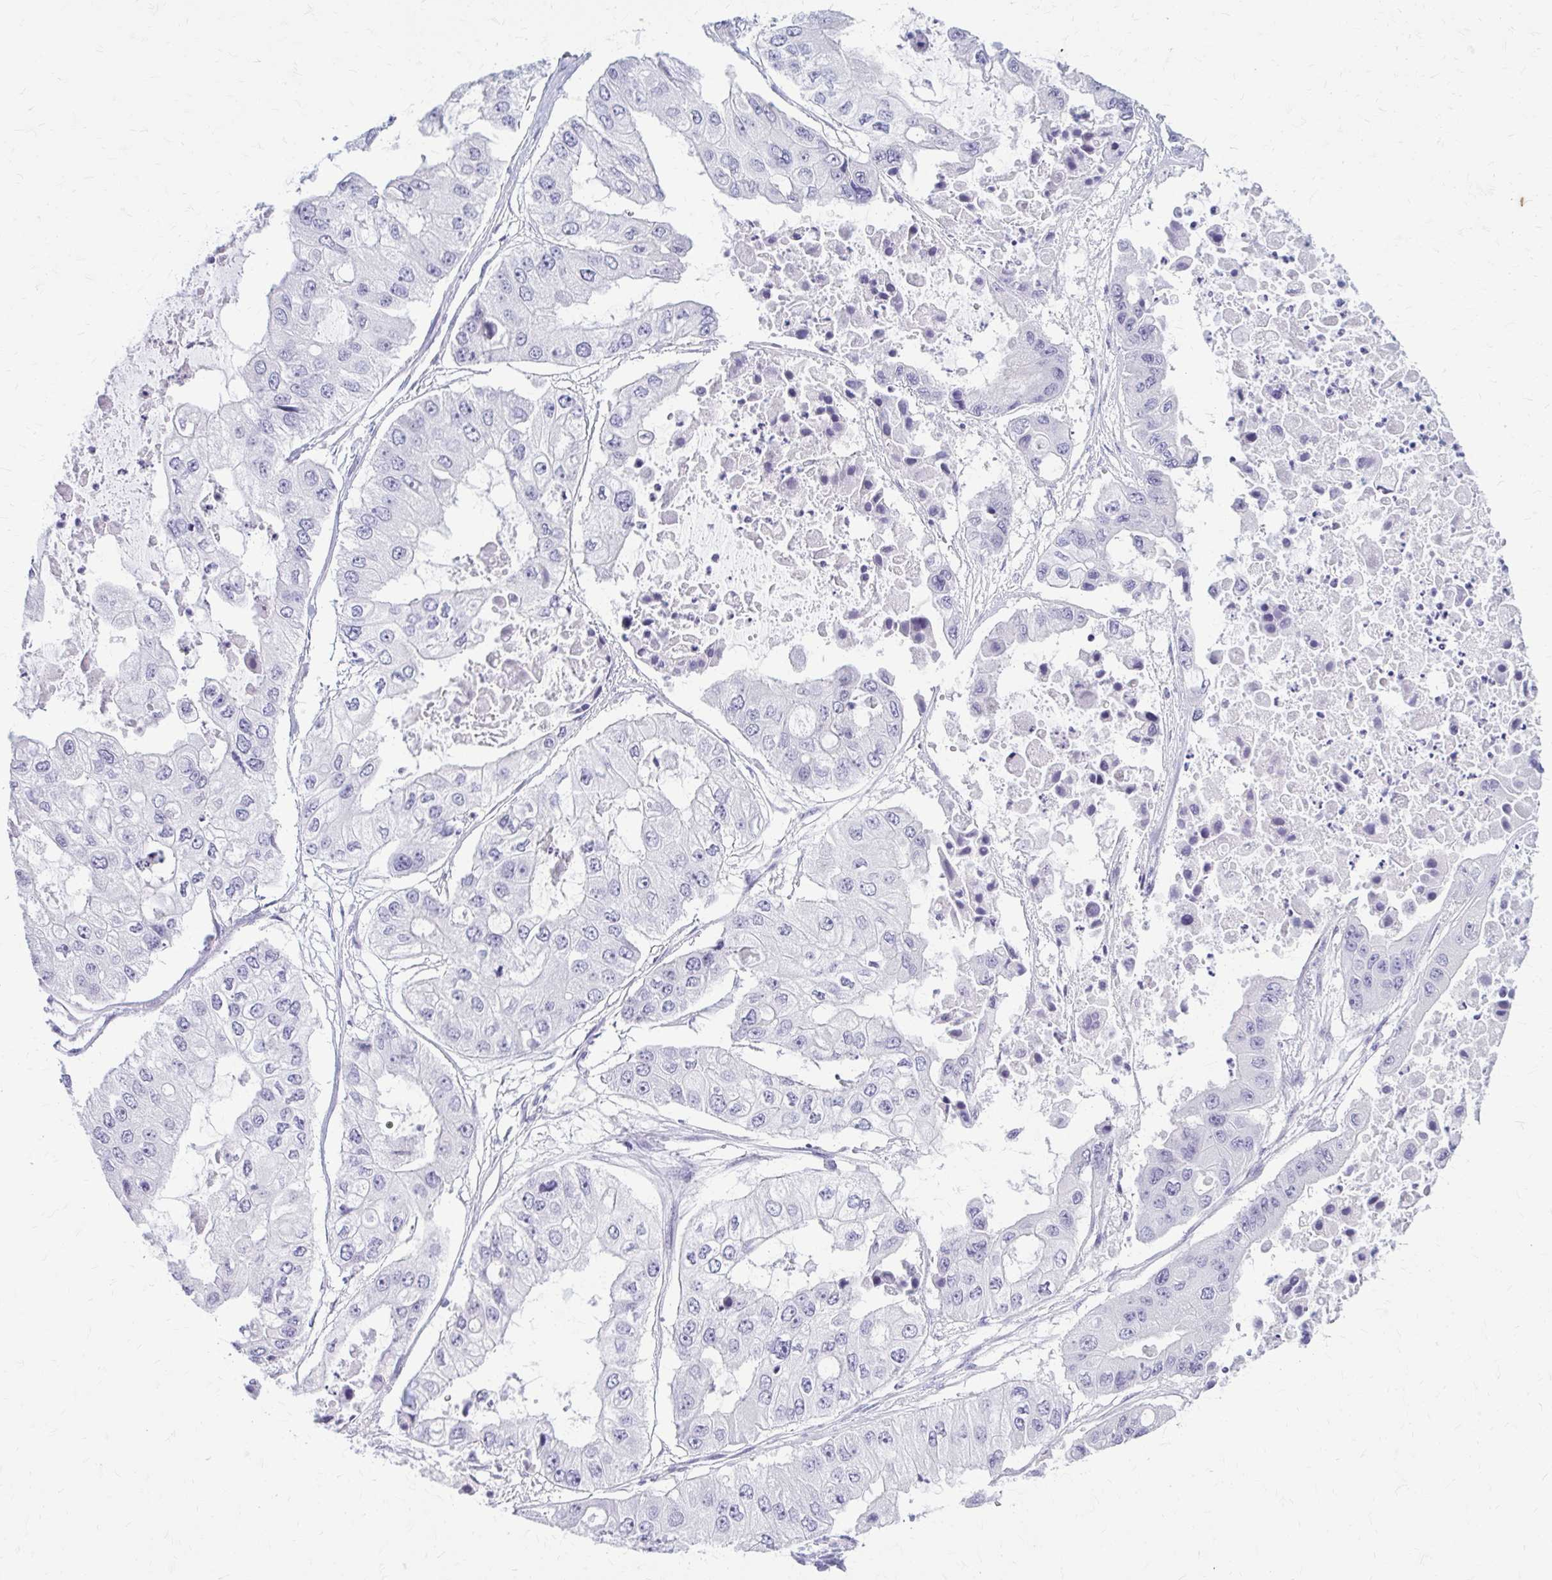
{"staining": {"intensity": "negative", "quantity": "none", "location": "none"}, "tissue": "ovarian cancer", "cell_type": "Tumor cells", "image_type": "cancer", "snomed": [{"axis": "morphology", "description": "Cystadenocarcinoma, serous, NOS"}, {"axis": "topography", "description": "Ovary"}], "caption": "Immunohistochemical staining of serous cystadenocarcinoma (ovarian) demonstrates no significant staining in tumor cells. (DAB (3,3'-diaminobenzidine) immunohistochemistry (IHC) visualized using brightfield microscopy, high magnification).", "gene": "KRT5", "patient": {"sex": "female", "age": 56}}